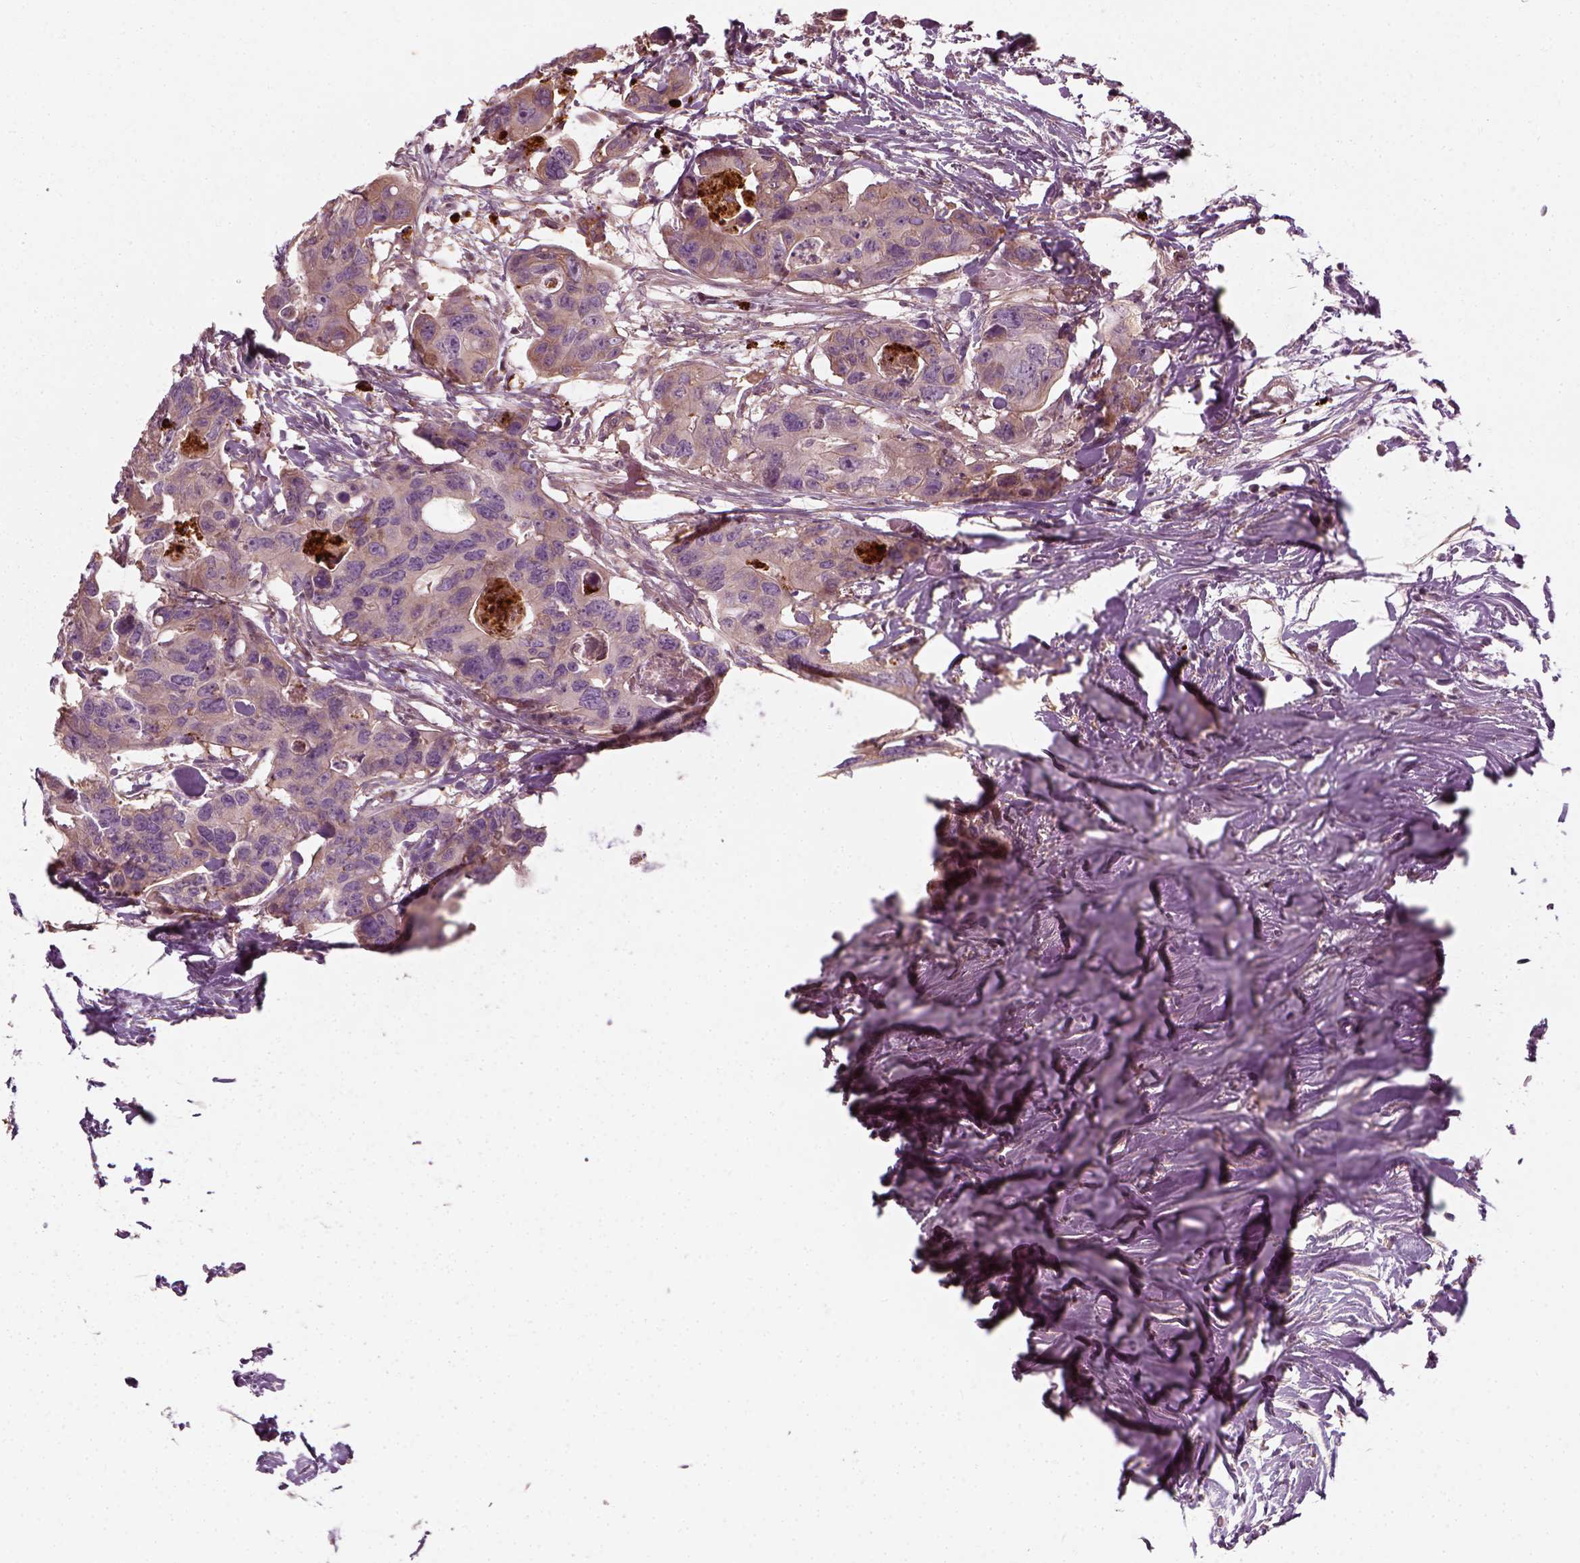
{"staining": {"intensity": "weak", "quantity": "<25%", "location": "cytoplasmic/membranous"}, "tissue": "colorectal cancer", "cell_type": "Tumor cells", "image_type": "cancer", "snomed": [{"axis": "morphology", "description": "Adenocarcinoma, NOS"}, {"axis": "topography", "description": "Rectum"}], "caption": "Colorectal adenocarcinoma was stained to show a protein in brown. There is no significant staining in tumor cells.", "gene": "NPTN", "patient": {"sex": "male", "age": 57}}